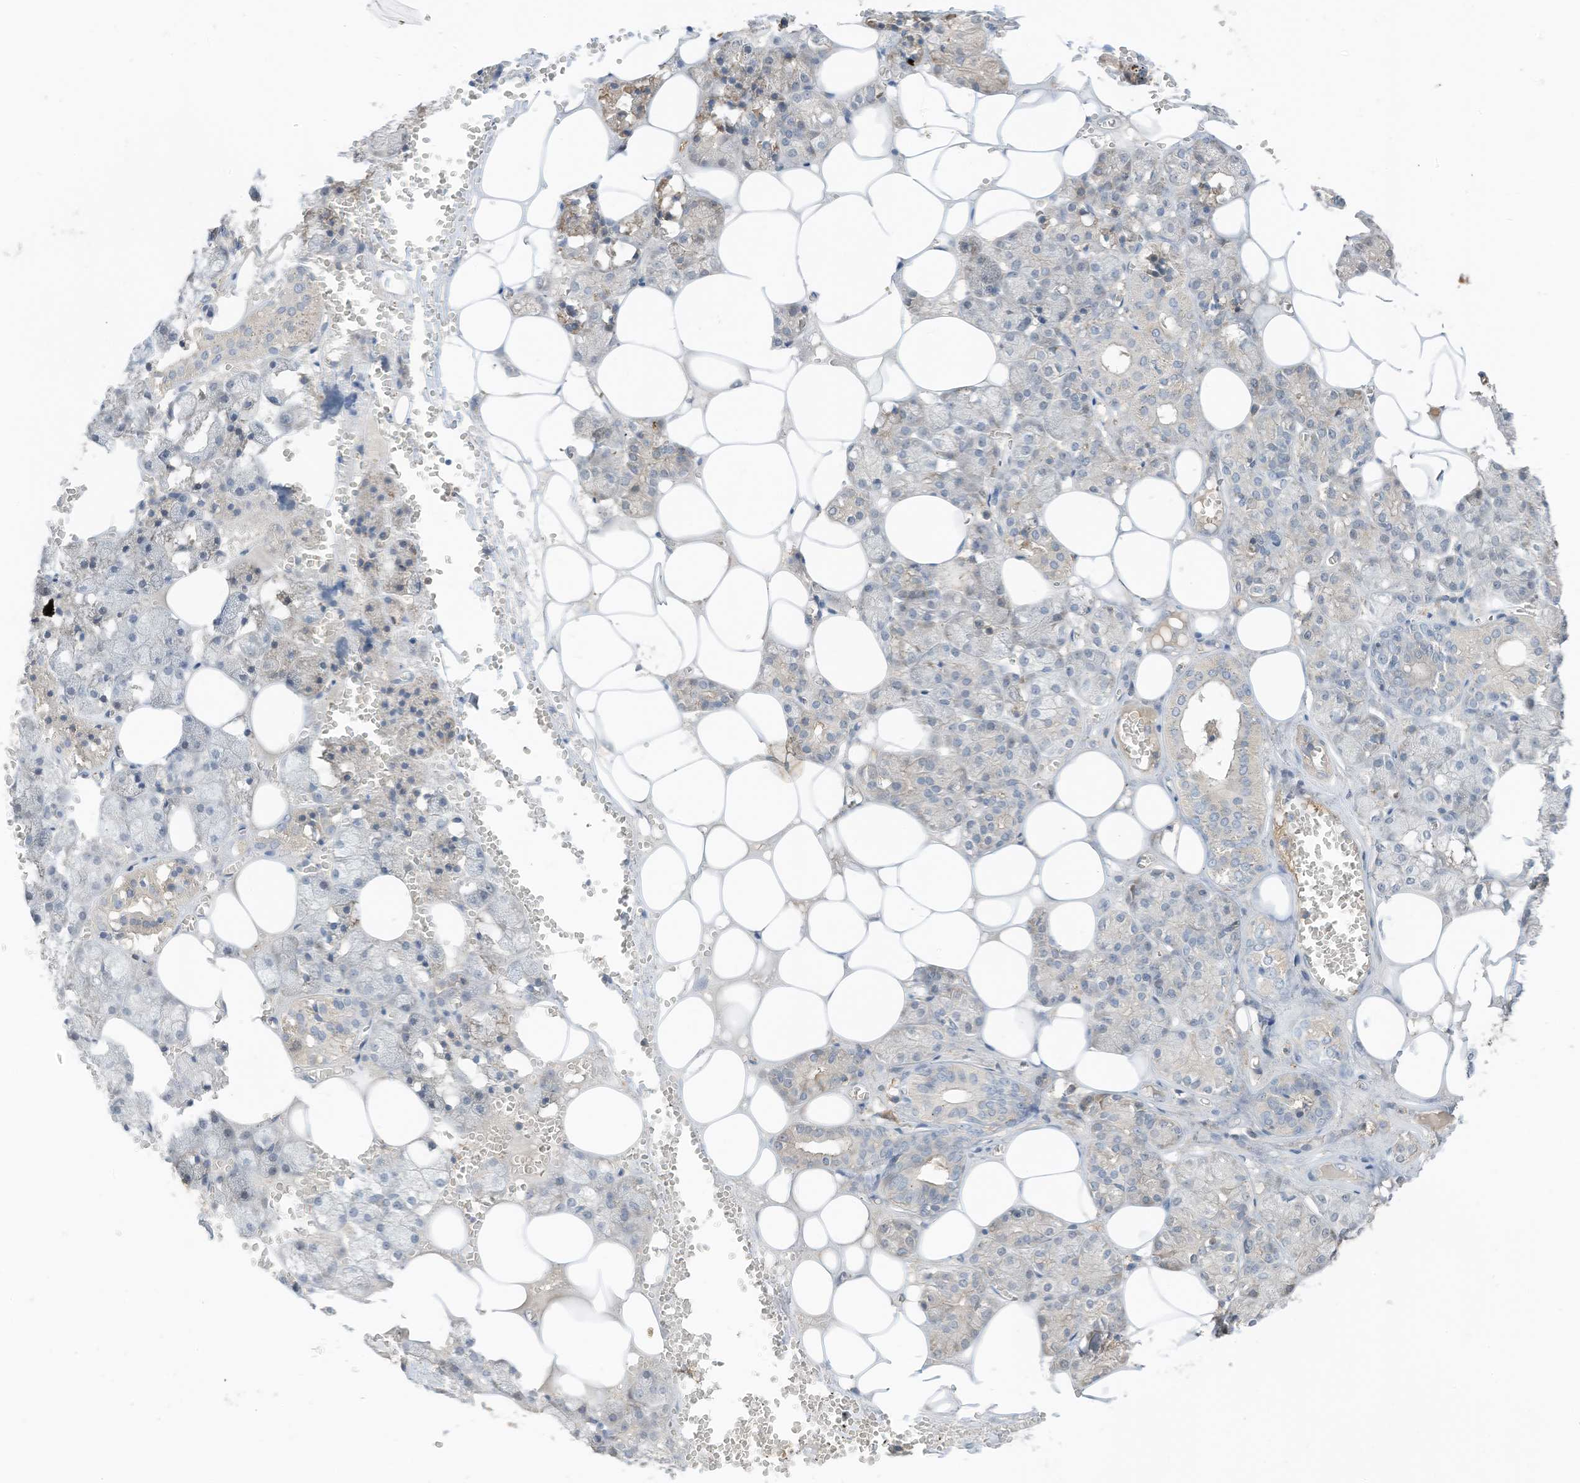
{"staining": {"intensity": "negative", "quantity": "none", "location": "none"}, "tissue": "salivary gland", "cell_type": "Glandular cells", "image_type": "normal", "snomed": [{"axis": "morphology", "description": "Normal tissue, NOS"}, {"axis": "topography", "description": "Salivary gland"}], "caption": "Immunohistochemistry (IHC) photomicrograph of normal salivary gland stained for a protein (brown), which demonstrates no expression in glandular cells.", "gene": "SLFN14", "patient": {"sex": "male", "age": 62}}